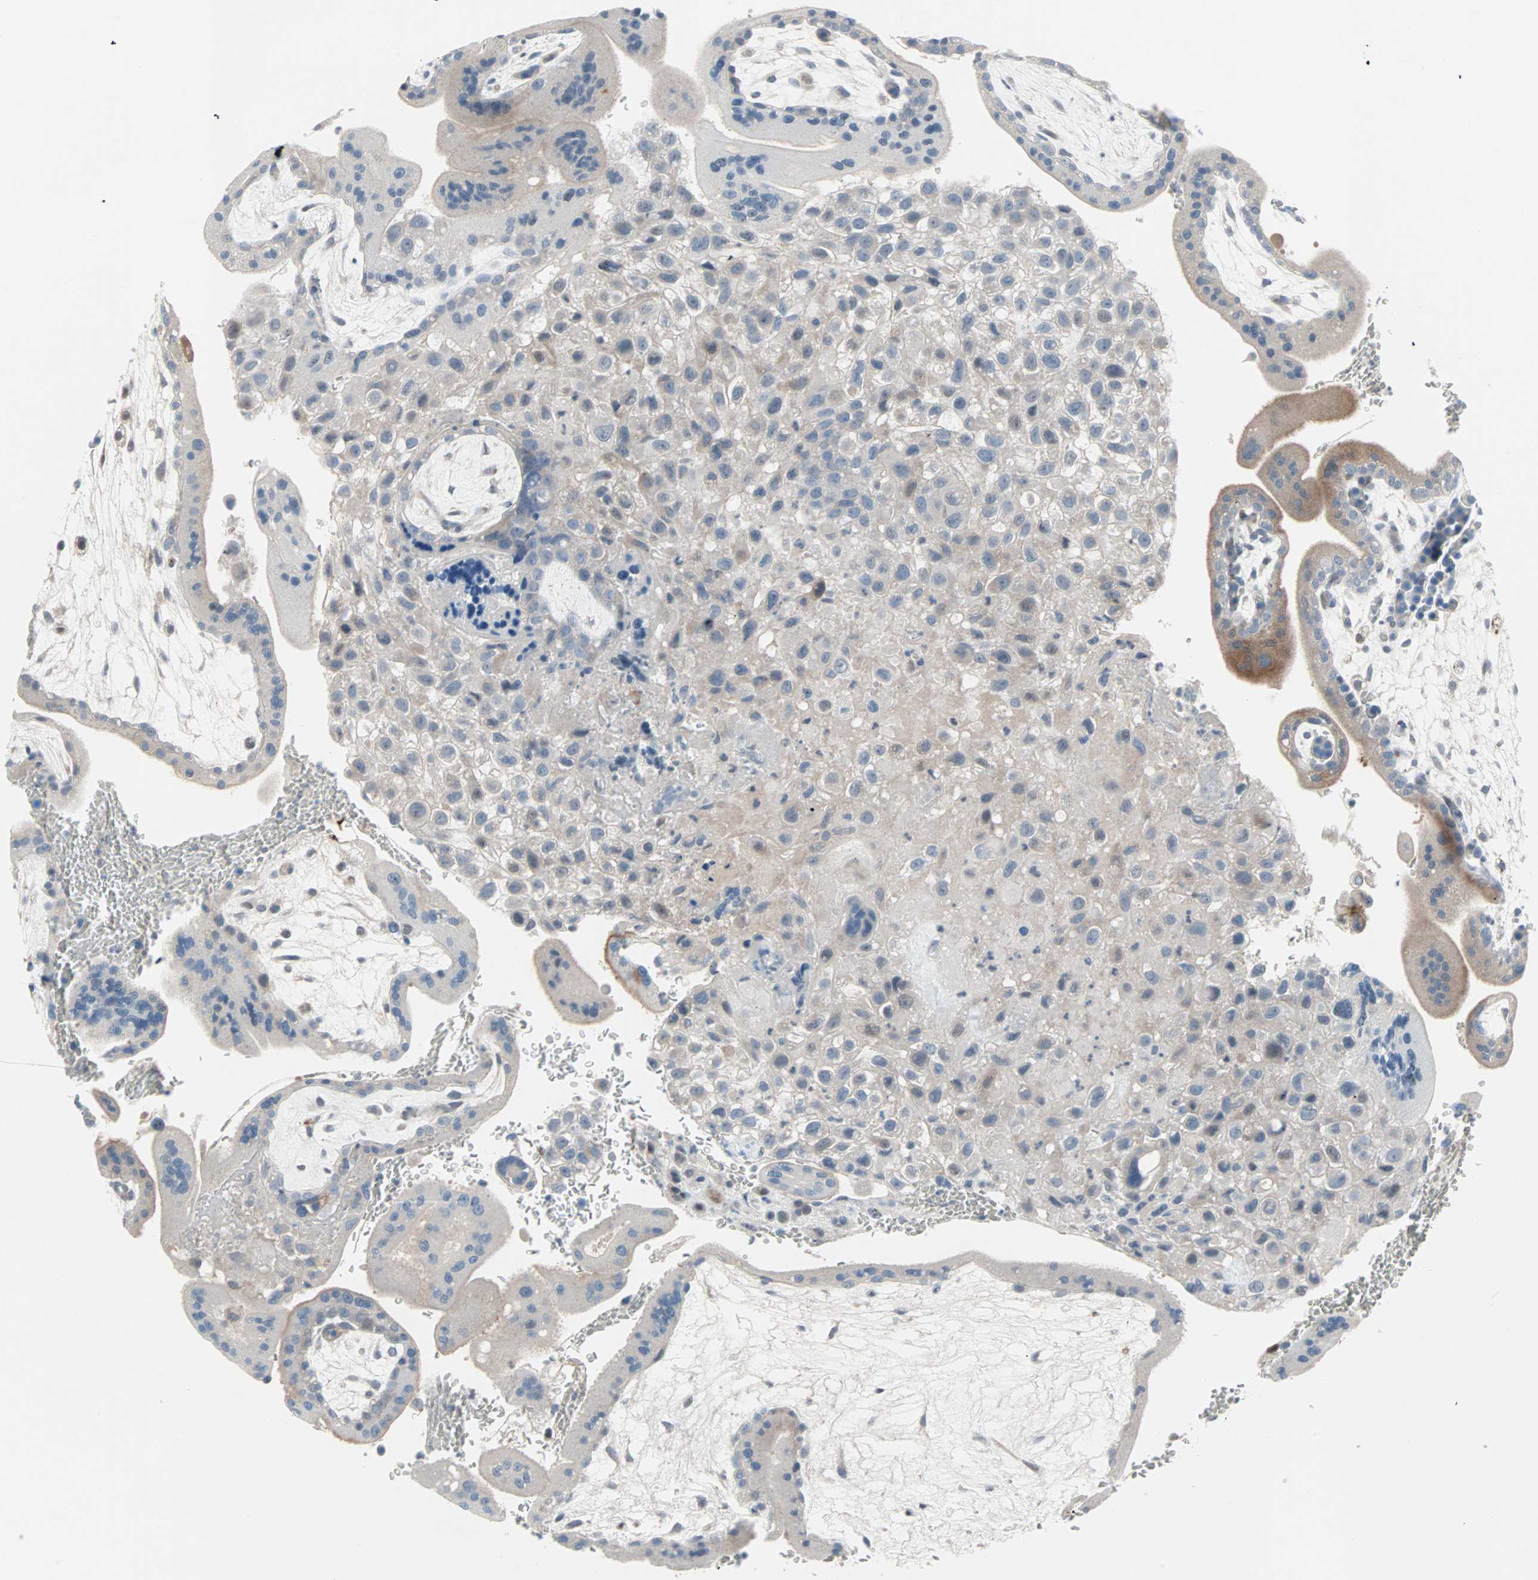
{"staining": {"intensity": "weak", "quantity": "<25%", "location": "cytoplasmic/membranous"}, "tissue": "placenta", "cell_type": "Decidual cells", "image_type": "normal", "snomed": [{"axis": "morphology", "description": "Normal tissue, NOS"}, {"axis": "topography", "description": "Placenta"}], "caption": "Immunohistochemistry image of normal human placenta stained for a protein (brown), which reveals no staining in decidual cells.", "gene": "CAND2", "patient": {"sex": "female", "age": 35}}